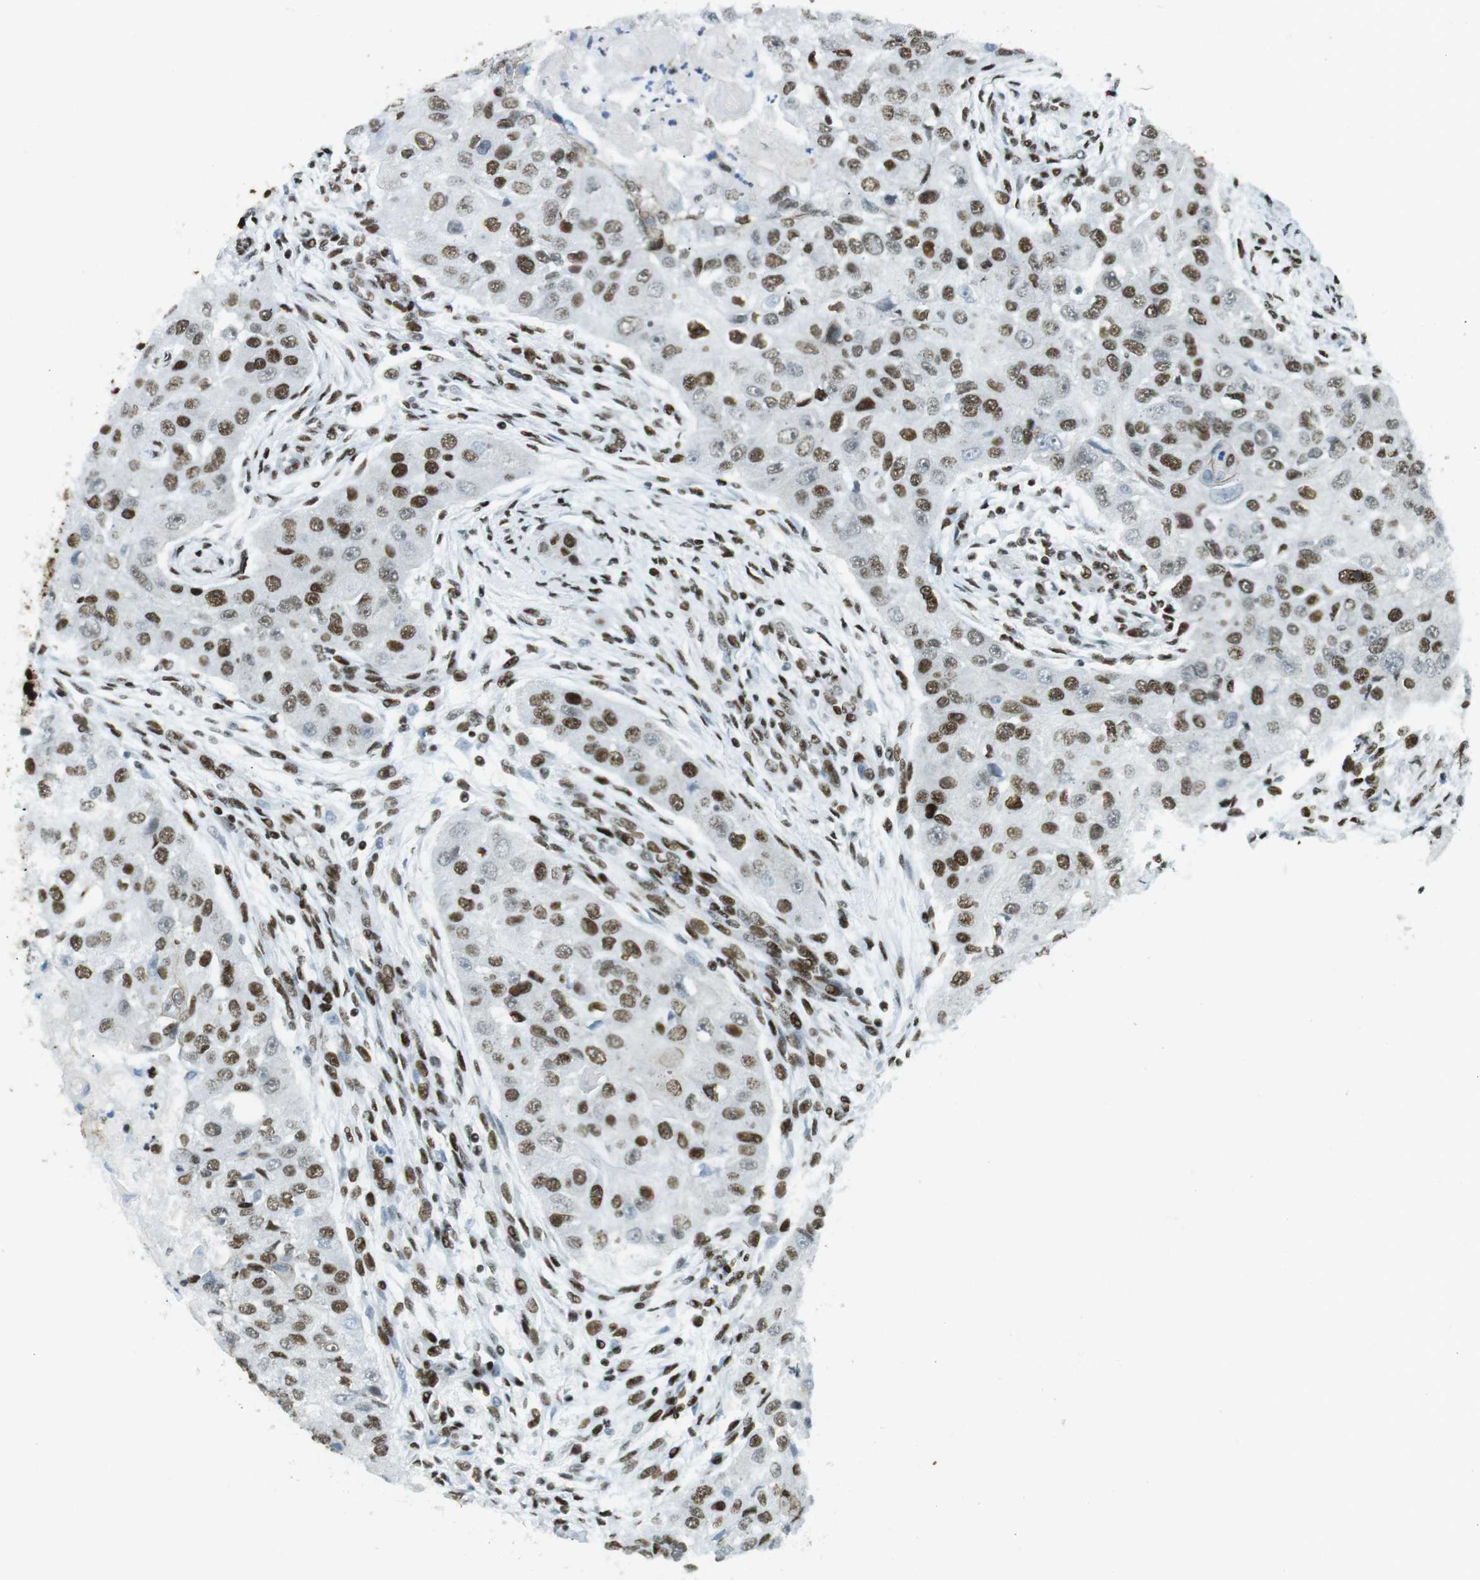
{"staining": {"intensity": "strong", "quantity": ">75%", "location": "nuclear"}, "tissue": "head and neck cancer", "cell_type": "Tumor cells", "image_type": "cancer", "snomed": [{"axis": "morphology", "description": "Normal tissue, NOS"}, {"axis": "morphology", "description": "Squamous cell carcinoma, NOS"}, {"axis": "topography", "description": "Skeletal muscle"}, {"axis": "topography", "description": "Head-Neck"}], "caption": "There is high levels of strong nuclear staining in tumor cells of head and neck squamous cell carcinoma, as demonstrated by immunohistochemical staining (brown color).", "gene": "ARID1A", "patient": {"sex": "male", "age": 51}}